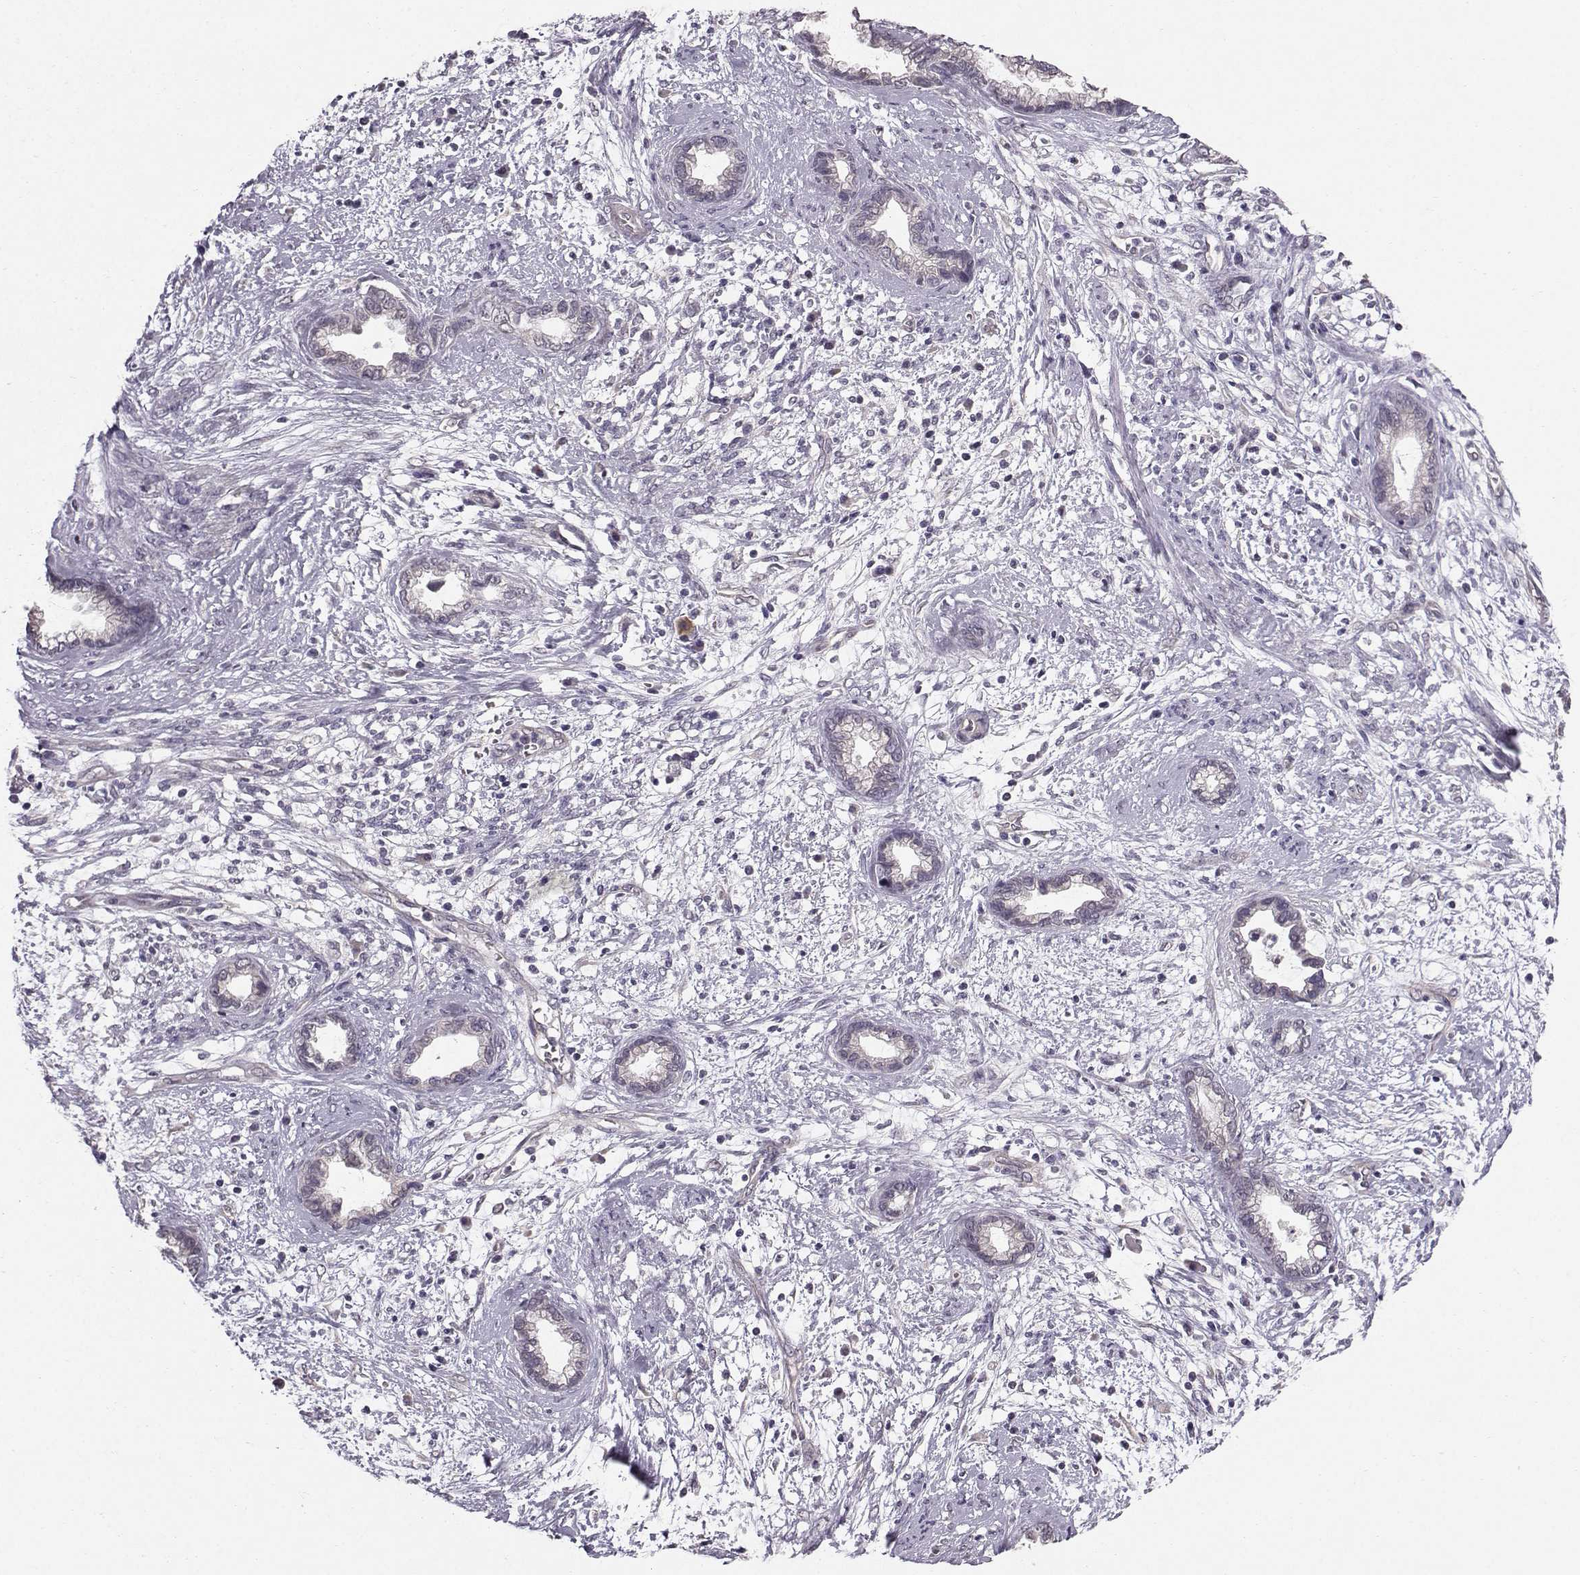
{"staining": {"intensity": "negative", "quantity": "none", "location": "none"}, "tissue": "cervical cancer", "cell_type": "Tumor cells", "image_type": "cancer", "snomed": [{"axis": "morphology", "description": "Adenocarcinoma, NOS"}, {"axis": "topography", "description": "Cervix"}], "caption": "Immunohistochemistry (IHC) micrograph of human adenocarcinoma (cervical) stained for a protein (brown), which reveals no positivity in tumor cells.", "gene": "TSPYL5", "patient": {"sex": "female", "age": 62}}